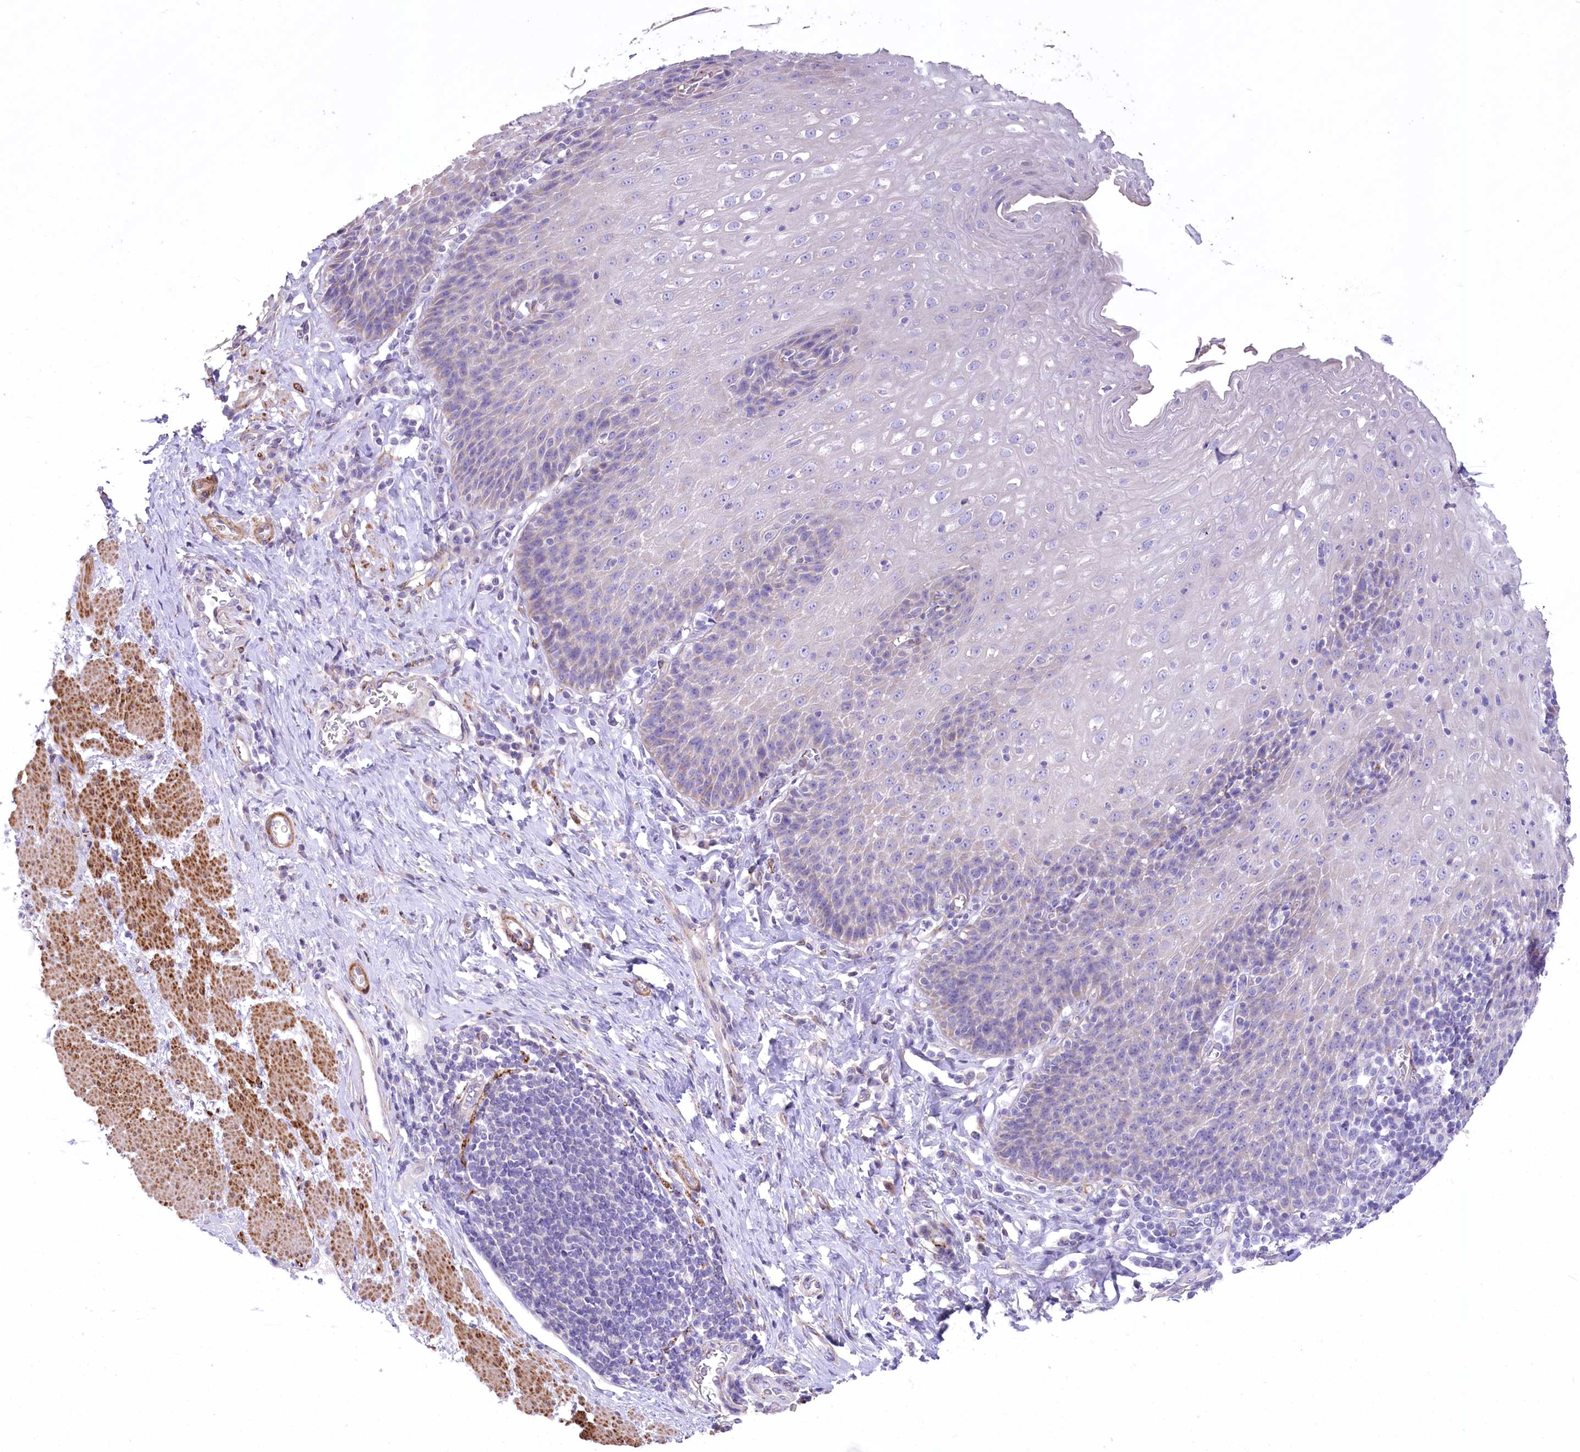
{"staining": {"intensity": "negative", "quantity": "none", "location": "none"}, "tissue": "esophagus", "cell_type": "Squamous epithelial cells", "image_type": "normal", "snomed": [{"axis": "morphology", "description": "Normal tissue, NOS"}, {"axis": "topography", "description": "Esophagus"}], "caption": "Immunohistochemistry photomicrograph of benign esophagus: human esophagus stained with DAB demonstrates no significant protein expression in squamous epithelial cells.", "gene": "ANGPTL3", "patient": {"sex": "female", "age": 61}}